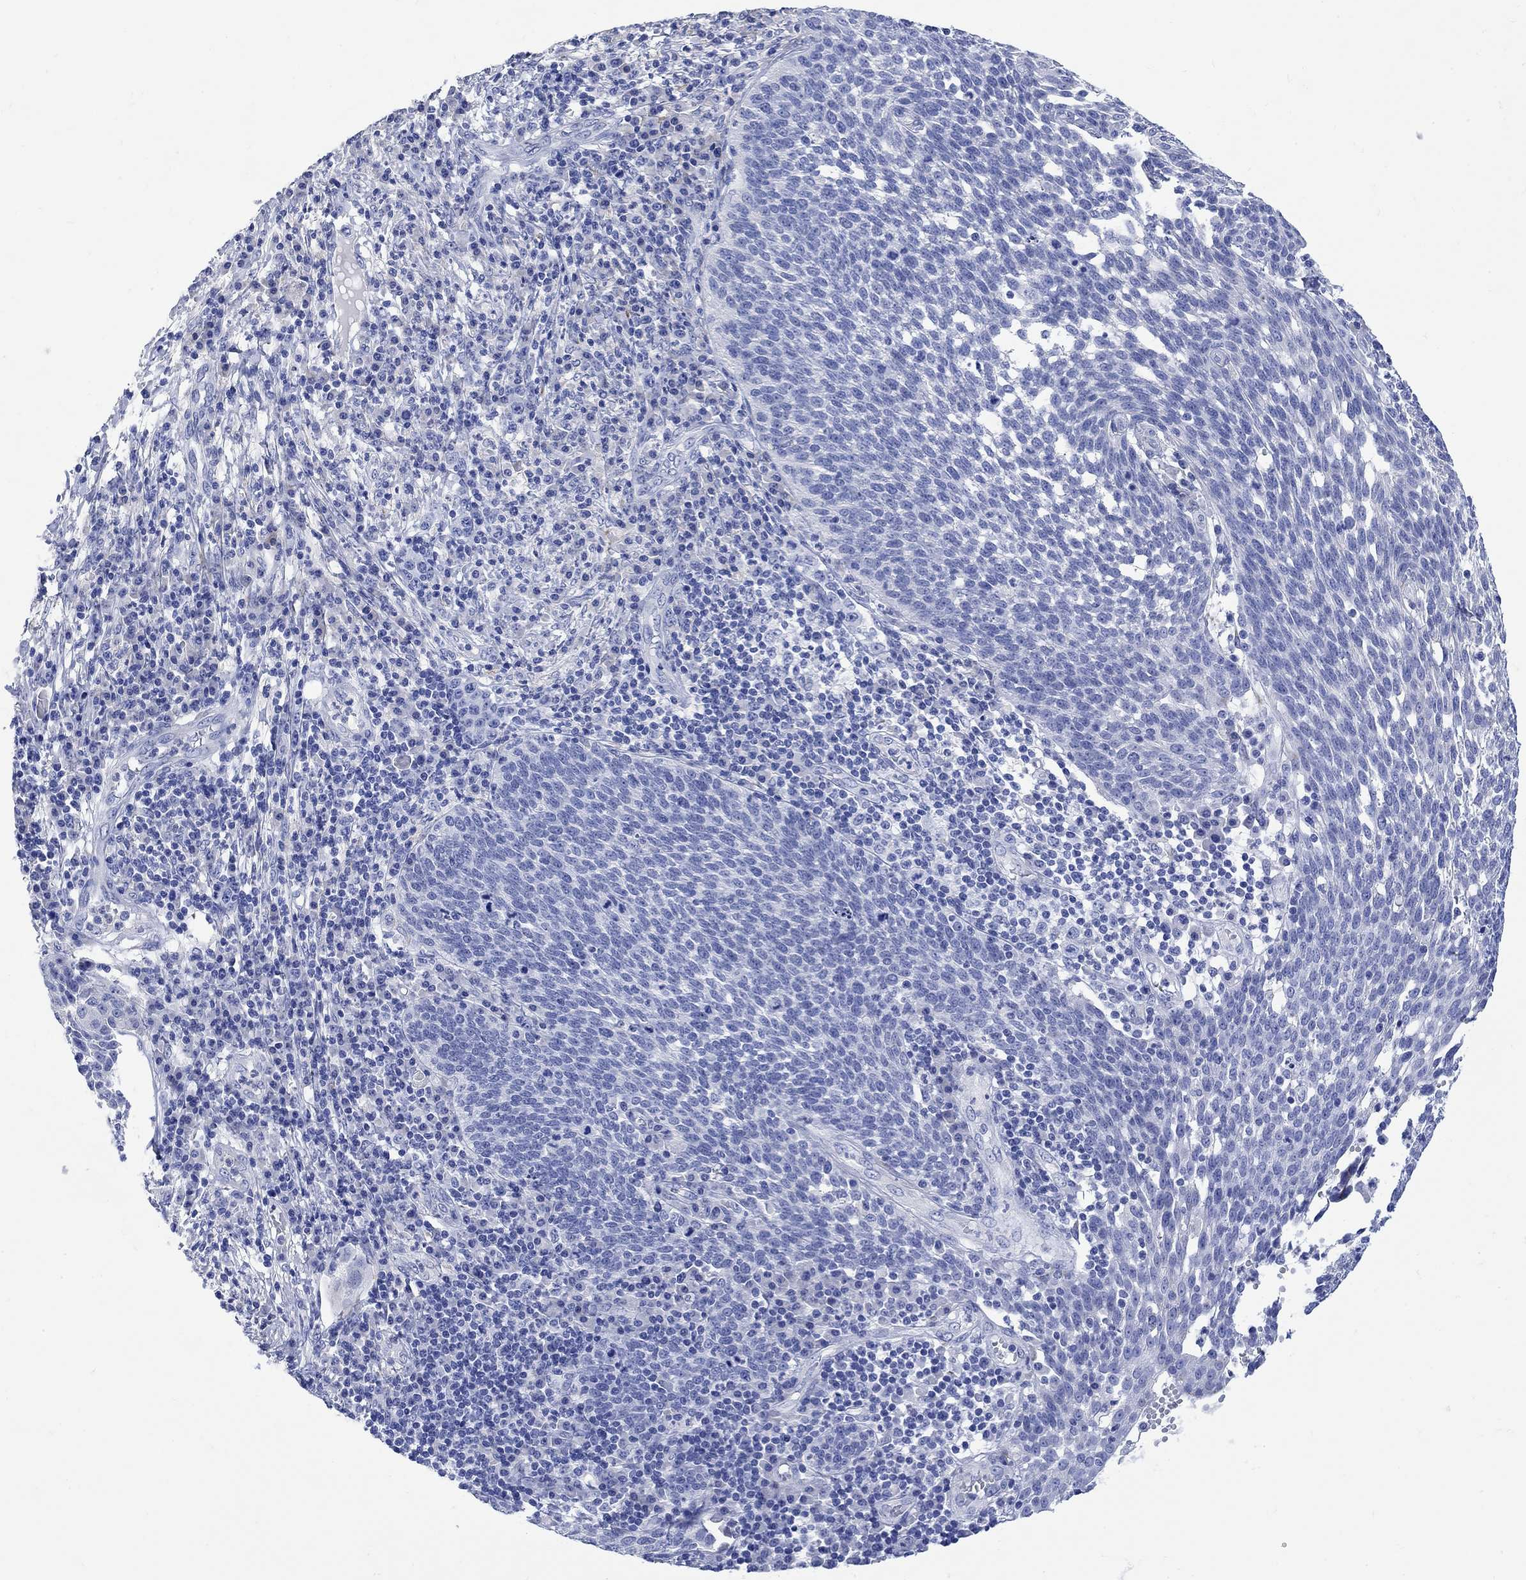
{"staining": {"intensity": "negative", "quantity": "none", "location": "none"}, "tissue": "cervical cancer", "cell_type": "Tumor cells", "image_type": "cancer", "snomed": [{"axis": "morphology", "description": "Squamous cell carcinoma, NOS"}, {"axis": "topography", "description": "Cervix"}], "caption": "Tumor cells show no significant staining in cervical squamous cell carcinoma. (IHC, brightfield microscopy, high magnification).", "gene": "MYL1", "patient": {"sex": "female", "age": 34}}